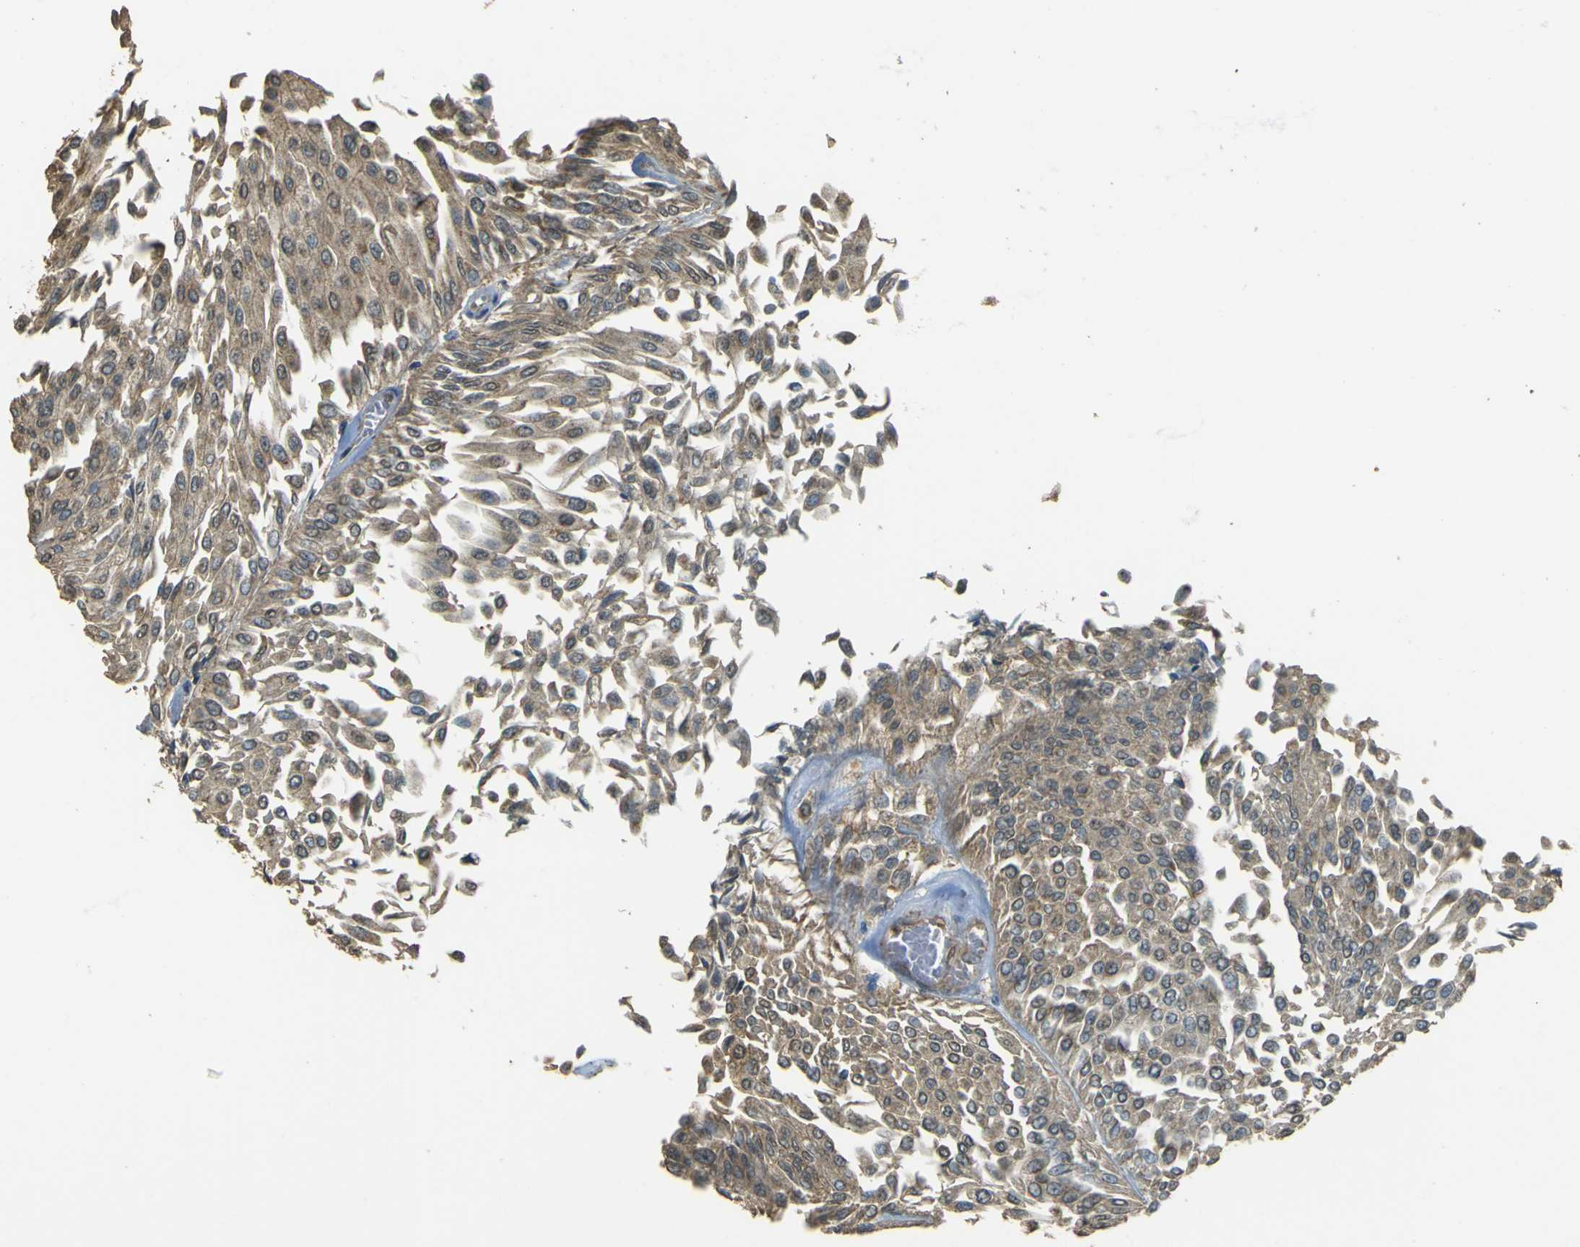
{"staining": {"intensity": "moderate", "quantity": ">75%", "location": "cytoplasmic/membranous"}, "tissue": "urothelial cancer", "cell_type": "Tumor cells", "image_type": "cancer", "snomed": [{"axis": "morphology", "description": "Urothelial carcinoma, Low grade"}, {"axis": "topography", "description": "Urinary bladder"}], "caption": "This is an image of IHC staining of urothelial cancer, which shows moderate staining in the cytoplasmic/membranous of tumor cells.", "gene": "GOLGA1", "patient": {"sex": "male", "age": 67}}